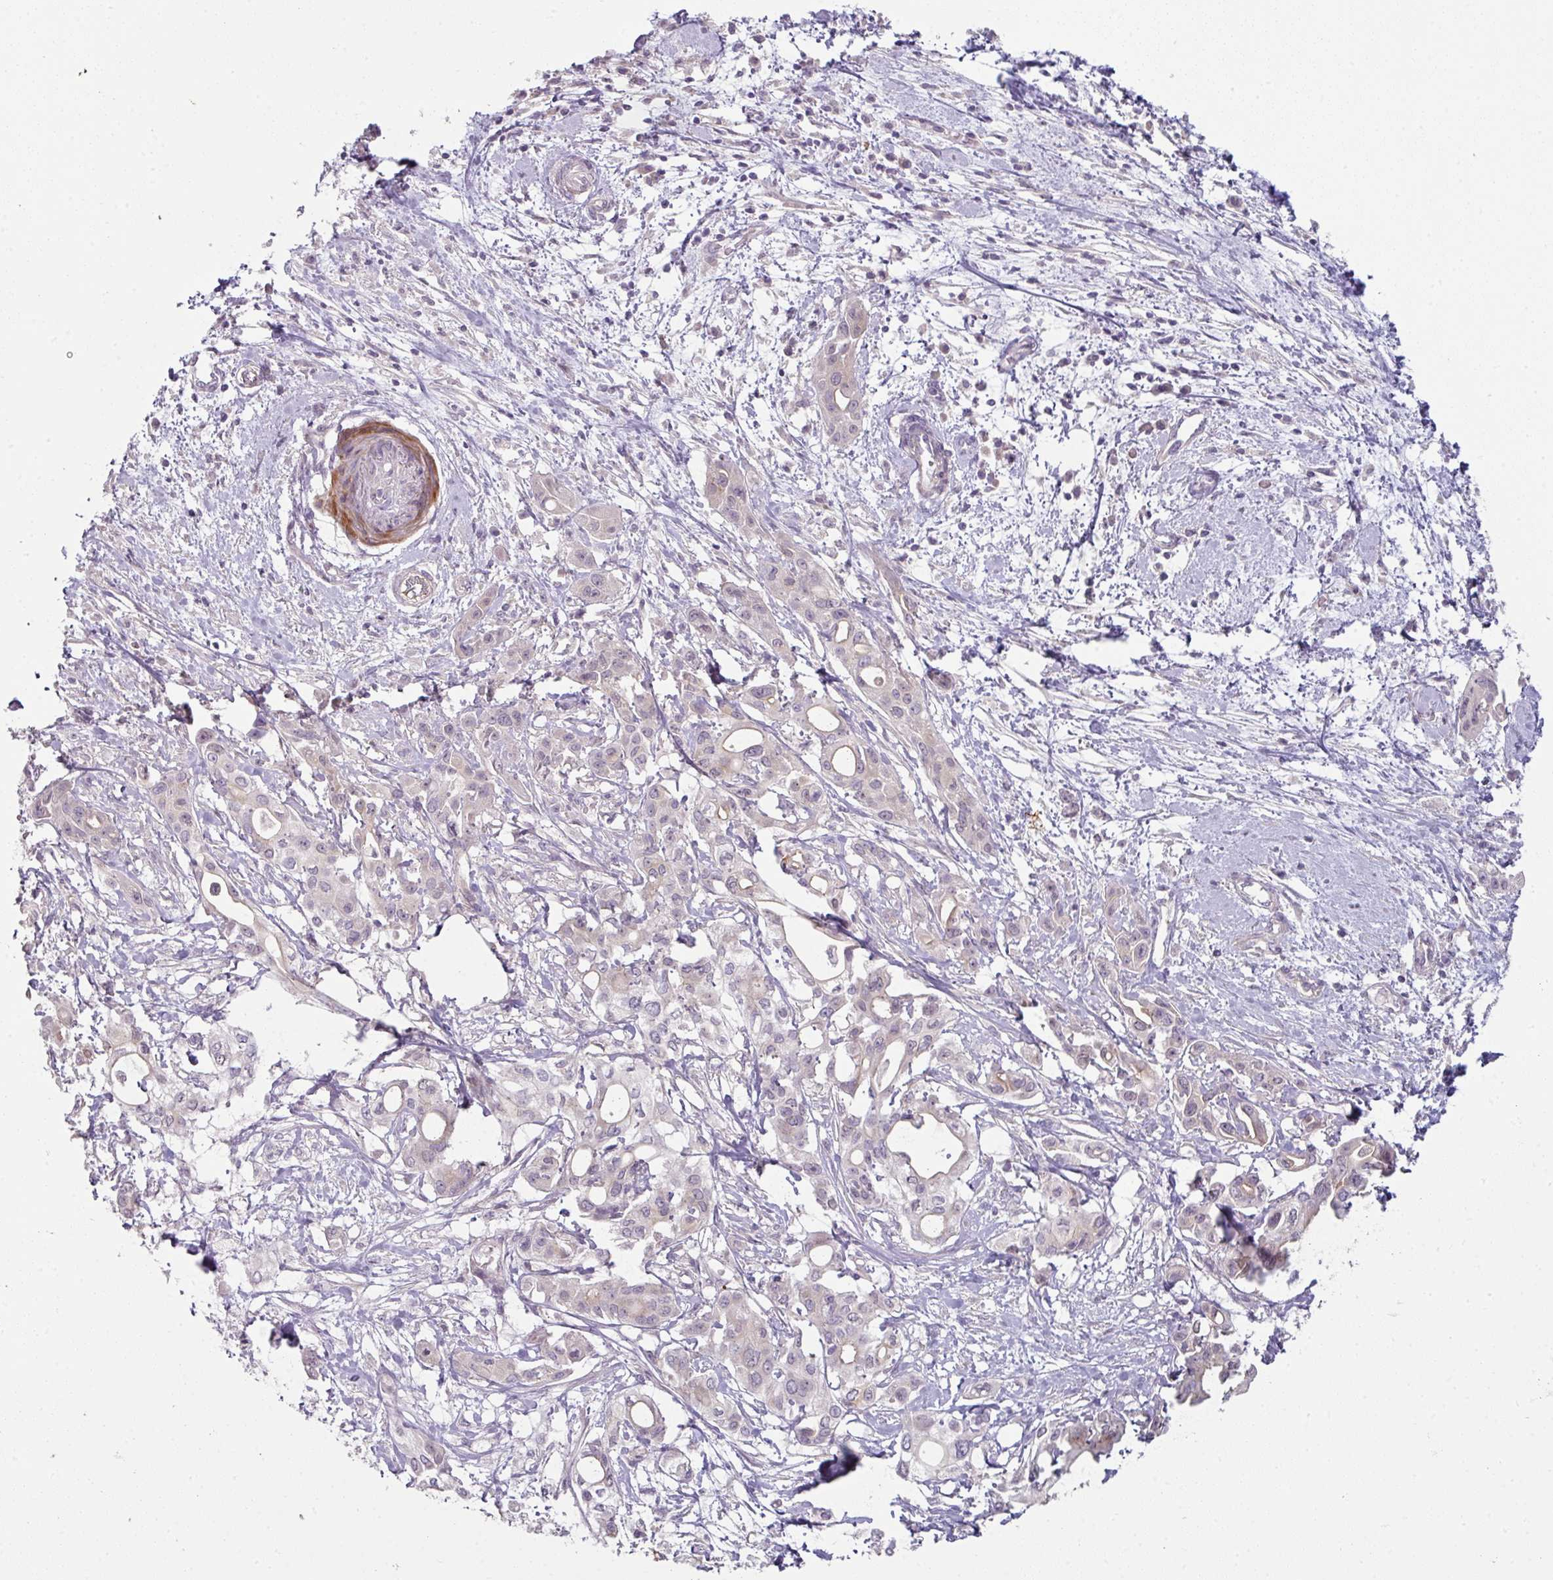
{"staining": {"intensity": "negative", "quantity": "none", "location": "none"}, "tissue": "pancreatic cancer", "cell_type": "Tumor cells", "image_type": "cancer", "snomed": [{"axis": "morphology", "description": "Adenocarcinoma, NOS"}, {"axis": "topography", "description": "Pancreas"}], "caption": "IHC histopathology image of neoplastic tissue: pancreatic cancer (adenocarcinoma) stained with DAB demonstrates no significant protein staining in tumor cells.", "gene": "FHAD1", "patient": {"sex": "female", "age": 68}}